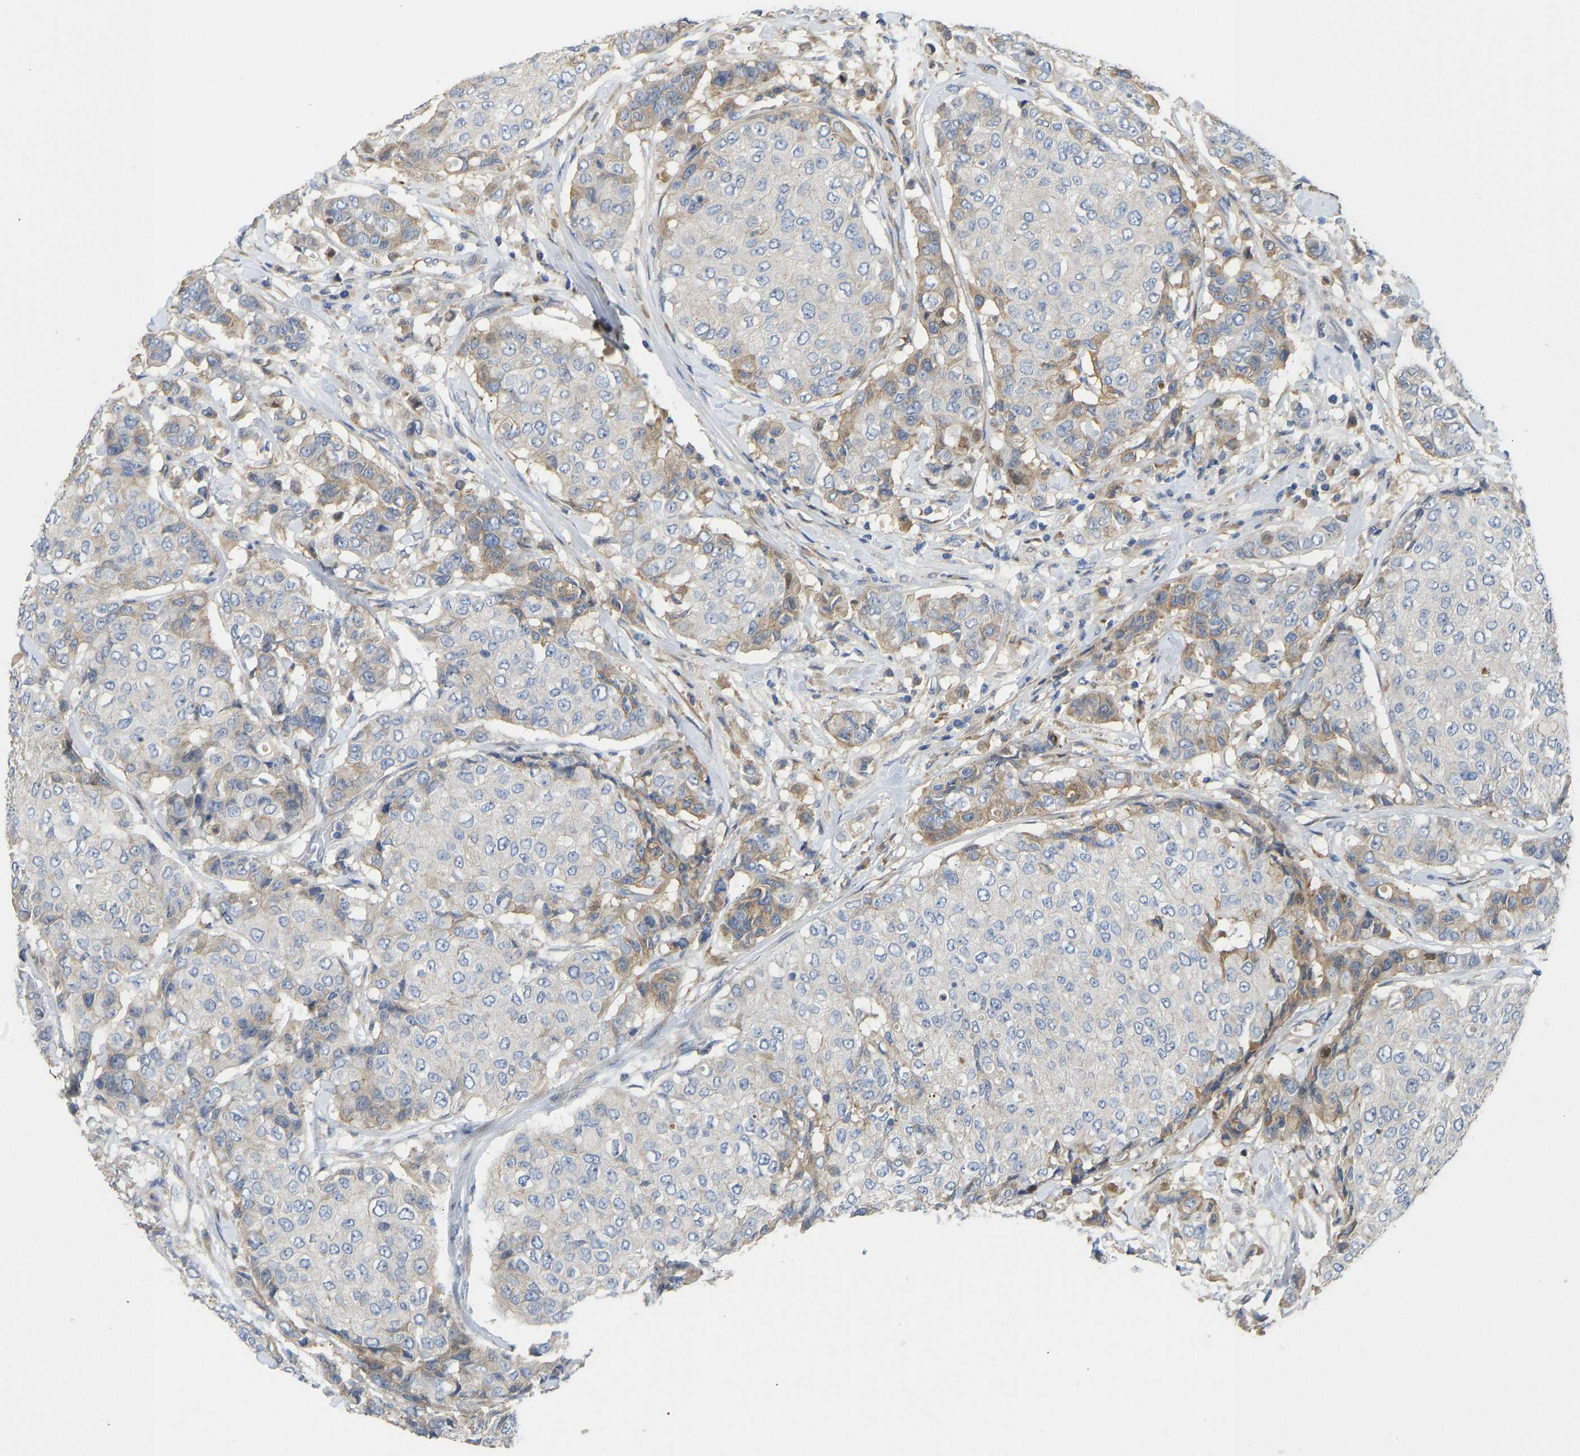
{"staining": {"intensity": "moderate", "quantity": "<25%", "location": "cytoplasmic/membranous"}, "tissue": "breast cancer", "cell_type": "Tumor cells", "image_type": "cancer", "snomed": [{"axis": "morphology", "description": "Duct carcinoma"}, {"axis": "topography", "description": "Breast"}], "caption": "Immunohistochemistry (IHC) image of human breast cancer (invasive ductal carcinoma) stained for a protein (brown), which shows low levels of moderate cytoplasmic/membranous staining in about <25% of tumor cells.", "gene": "VCPKMT", "patient": {"sex": "female", "age": 27}}